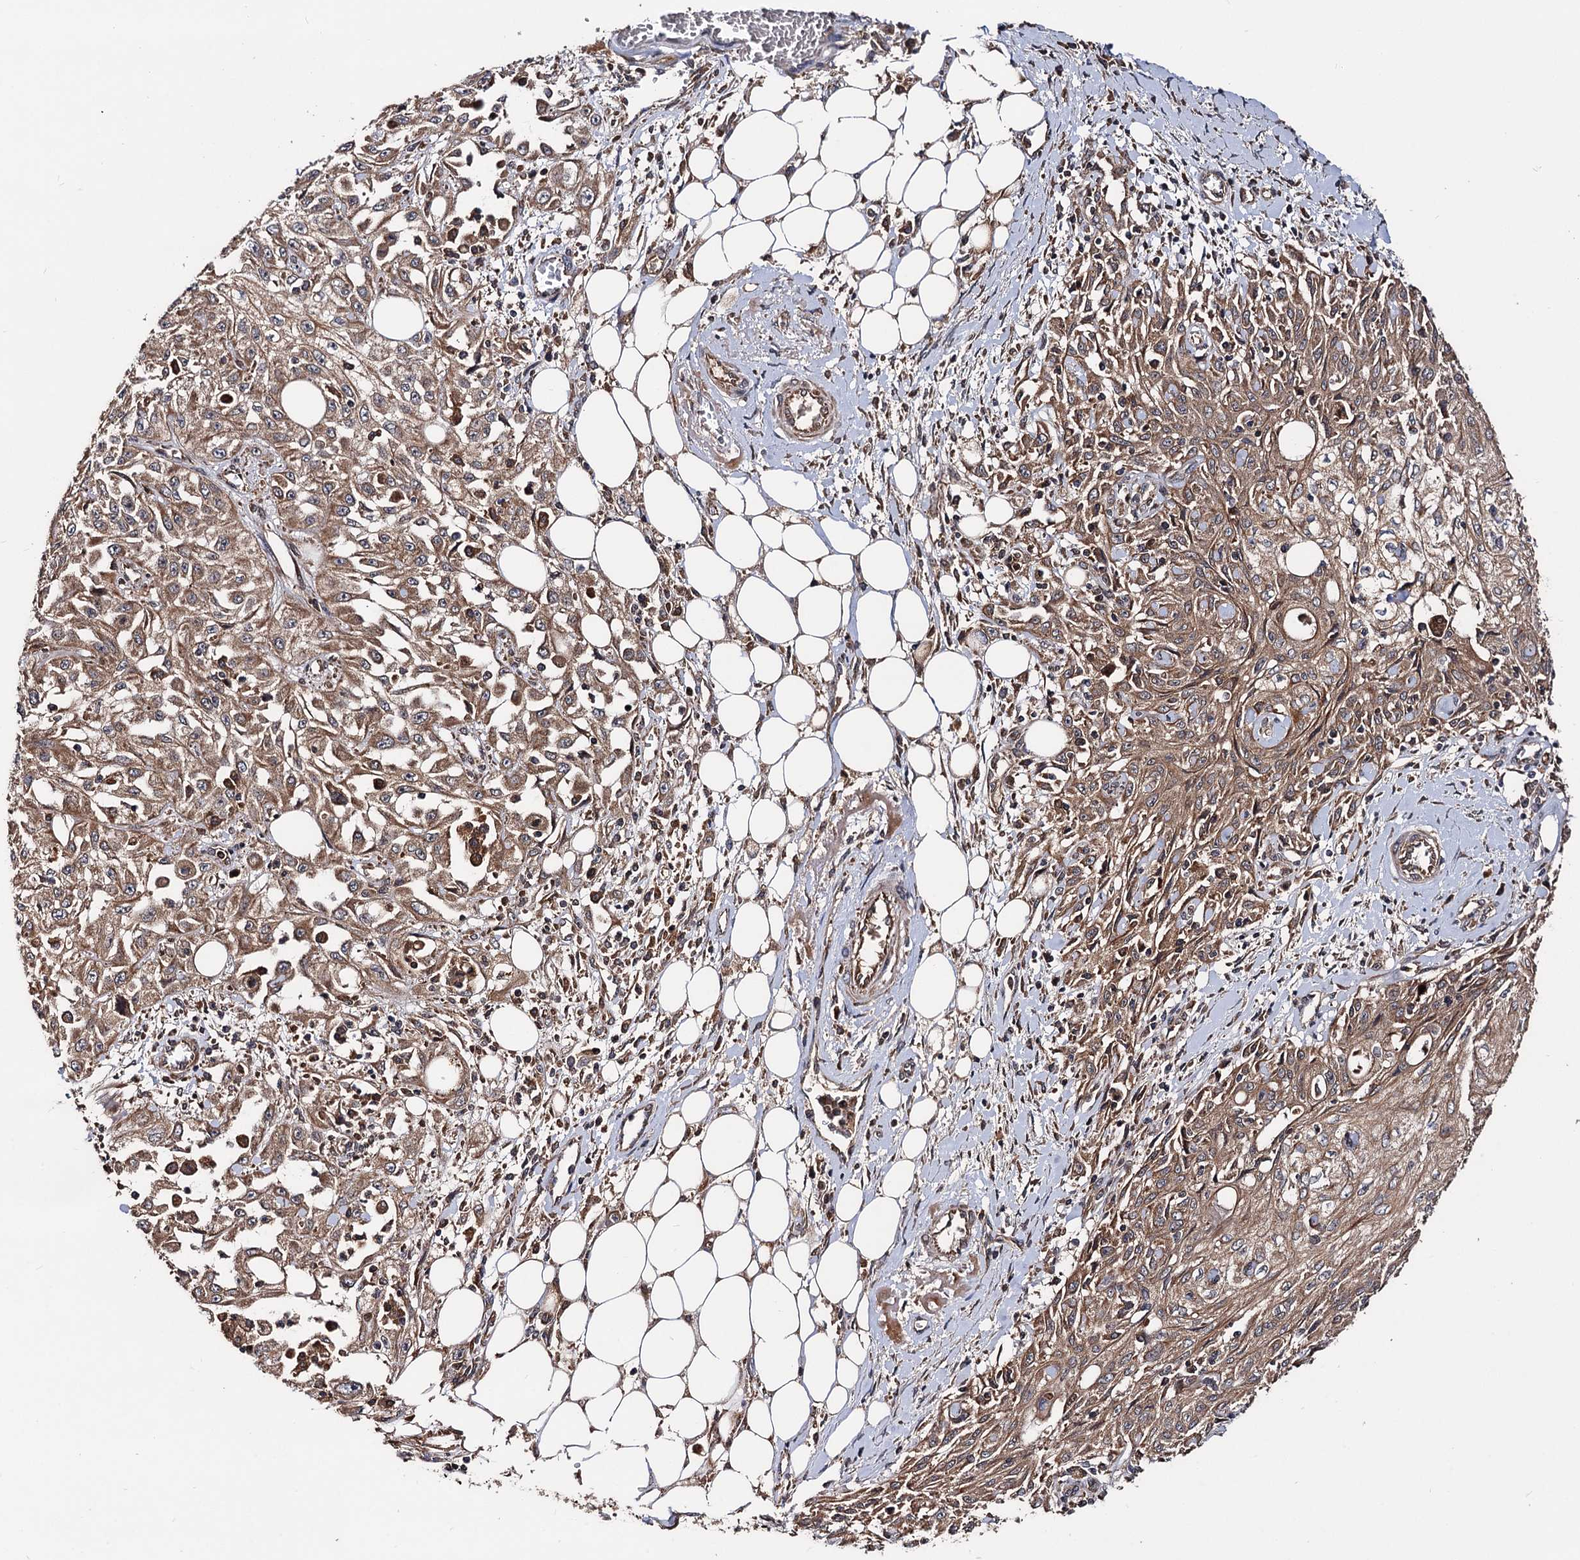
{"staining": {"intensity": "moderate", "quantity": ">75%", "location": "cytoplasmic/membranous"}, "tissue": "skin cancer", "cell_type": "Tumor cells", "image_type": "cancer", "snomed": [{"axis": "morphology", "description": "Squamous cell carcinoma, NOS"}, {"axis": "morphology", "description": "Squamous cell carcinoma, metastatic, NOS"}, {"axis": "topography", "description": "Skin"}, {"axis": "topography", "description": "Lymph node"}], "caption": "The image demonstrates immunohistochemical staining of skin metastatic squamous cell carcinoma. There is moderate cytoplasmic/membranous positivity is identified in about >75% of tumor cells.", "gene": "TEX9", "patient": {"sex": "male", "age": 75}}